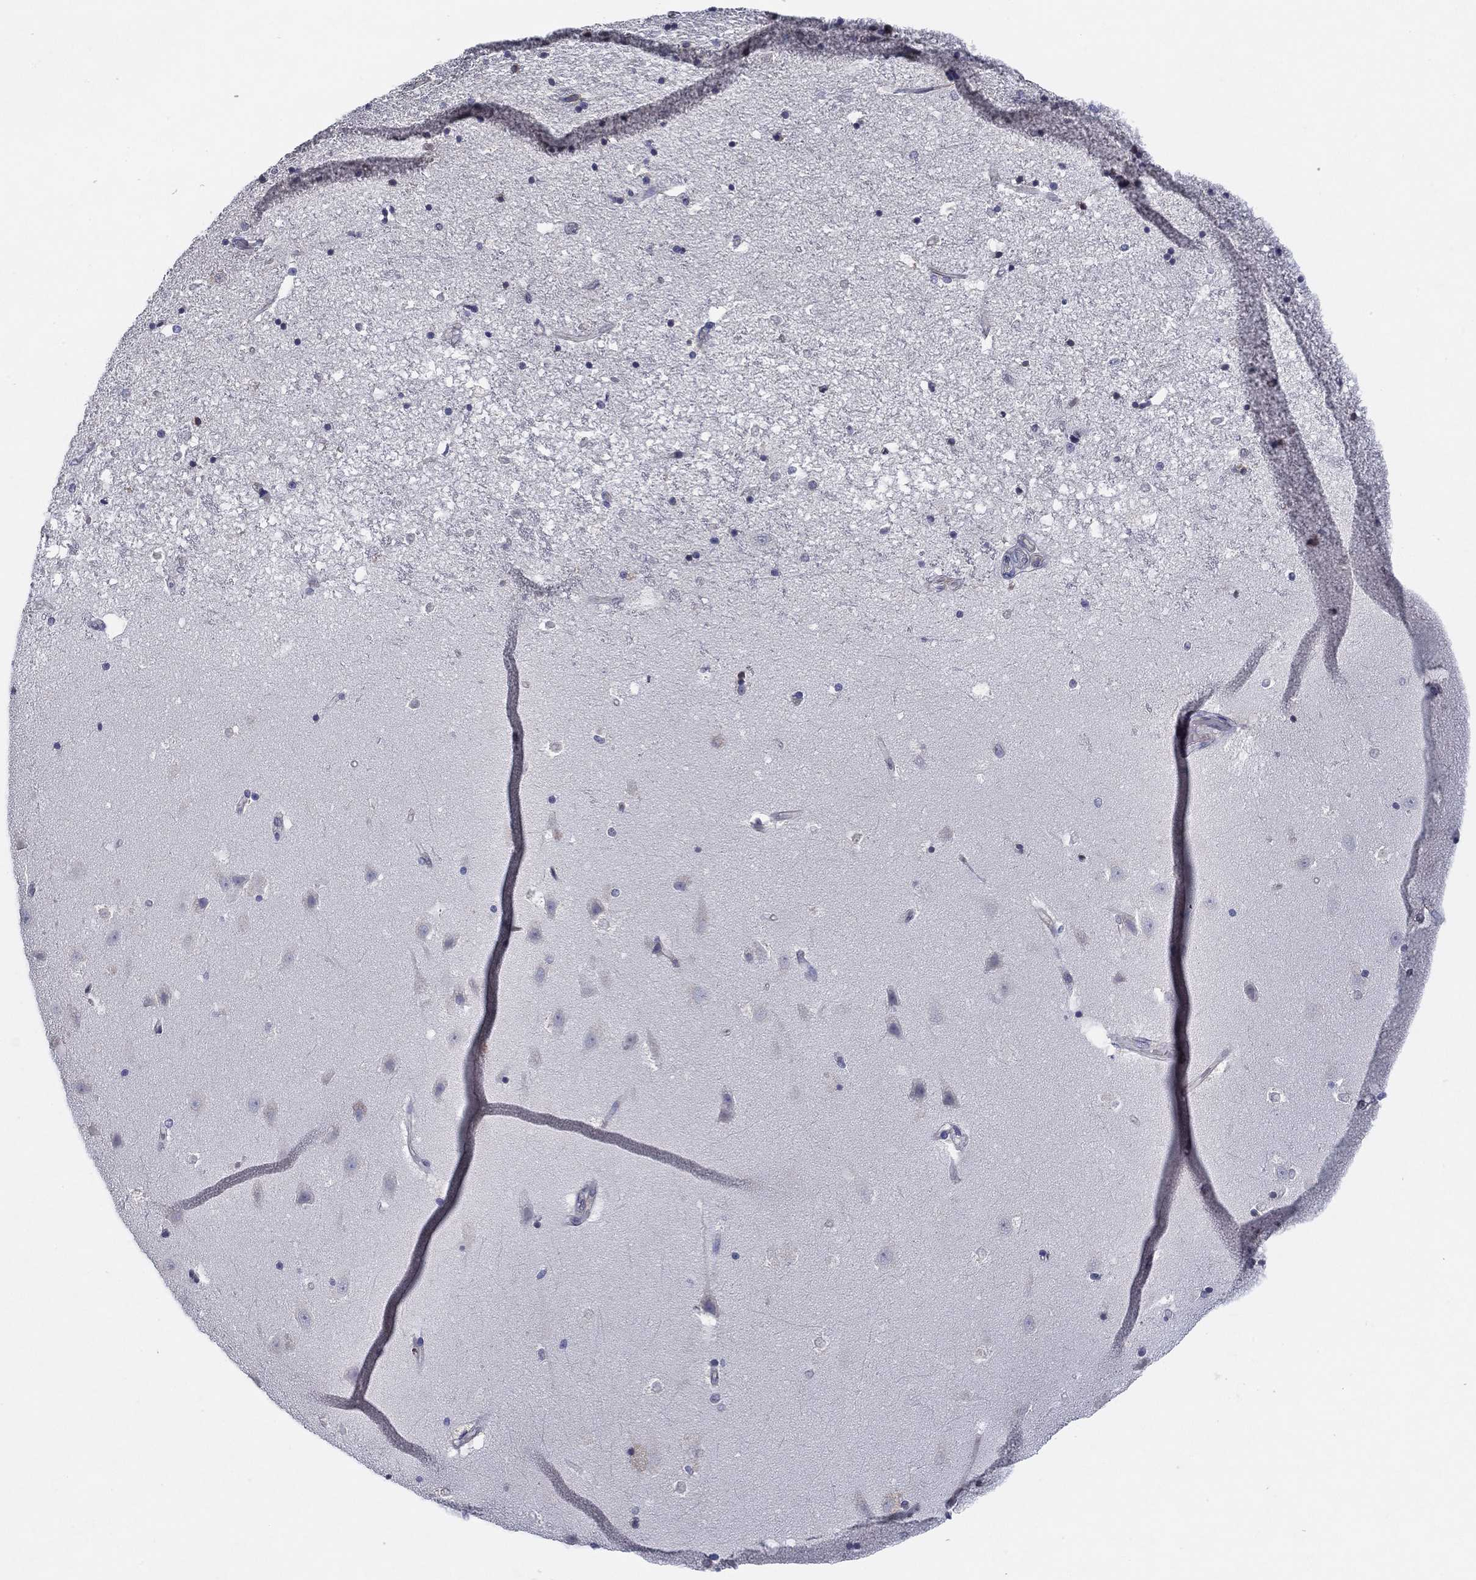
{"staining": {"intensity": "negative", "quantity": "none", "location": "none"}, "tissue": "hippocampus", "cell_type": "Glial cells", "image_type": "normal", "snomed": [{"axis": "morphology", "description": "Normal tissue, NOS"}, {"axis": "topography", "description": "Hippocampus"}], "caption": "The IHC histopathology image has no significant expression in glial cells of hippocampus. (Stains: DAB immunohistochemistry (IHC) with hematoxylin counter stain, Microscopy: brightfield microscopy at high magnification).", "gene": "ERMP1", "patient": {"sex": "male", "age": 49}}